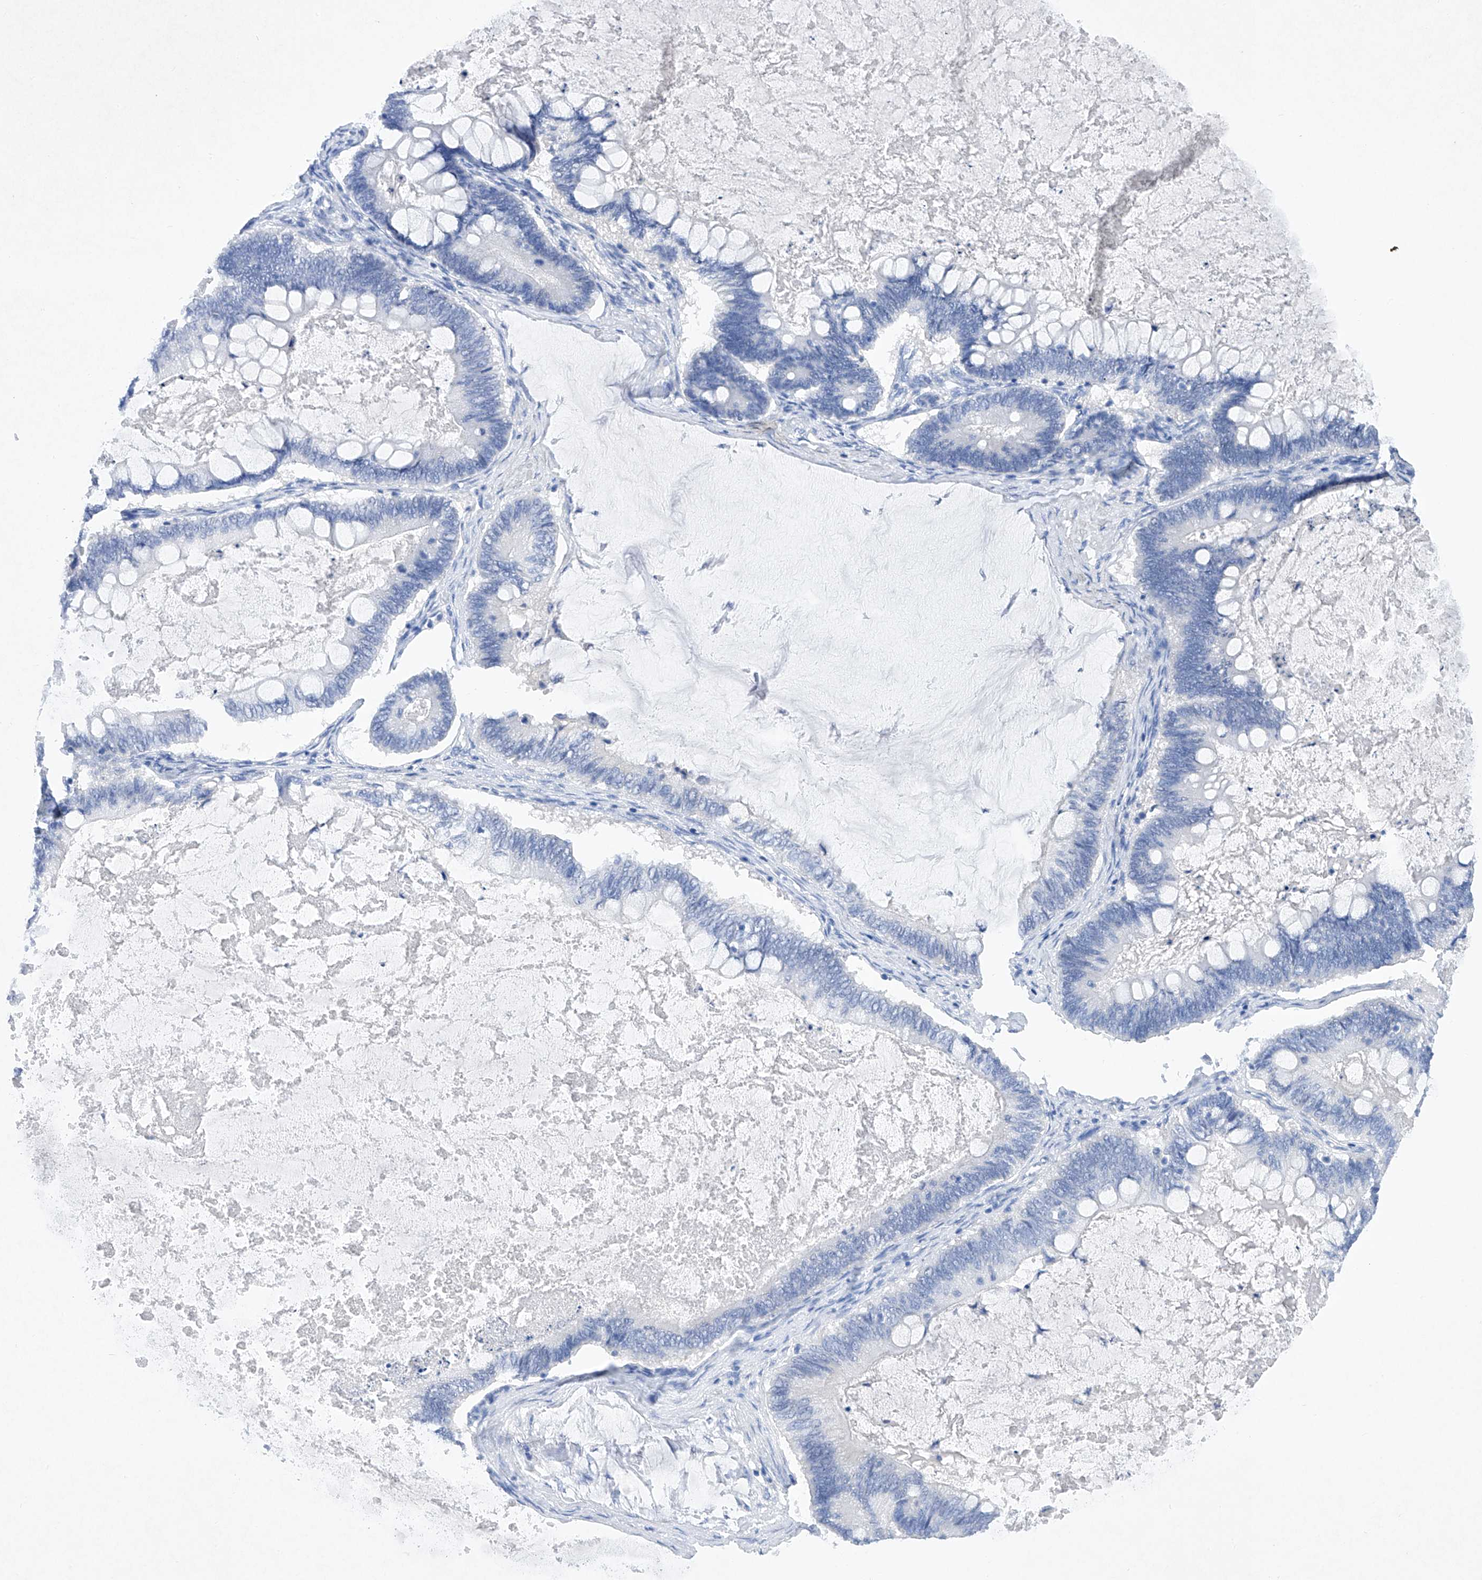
{"staining": {"intensity": "negative", "quantity": "none", "location": "none"}, "tissue": "ovarian cancer", "cell_type": "Tumor cells", "image_type": "cancer", "snomed": [{"axis": "morphology", "description": "Cystadenocarcinoma, mucinous, NOS"}, {"axis": "topography", "description": "Ovary"}], "caption": "High power microscopy micrograph of an immunohistochemistry (IHC) photomicrograph of ovarian cancer (mucinous cystadenocarcinoma), revealing no significant positivity in tumor cells.", "gene": "BARX2", "patient": {"sex": "female", "age": 61}}